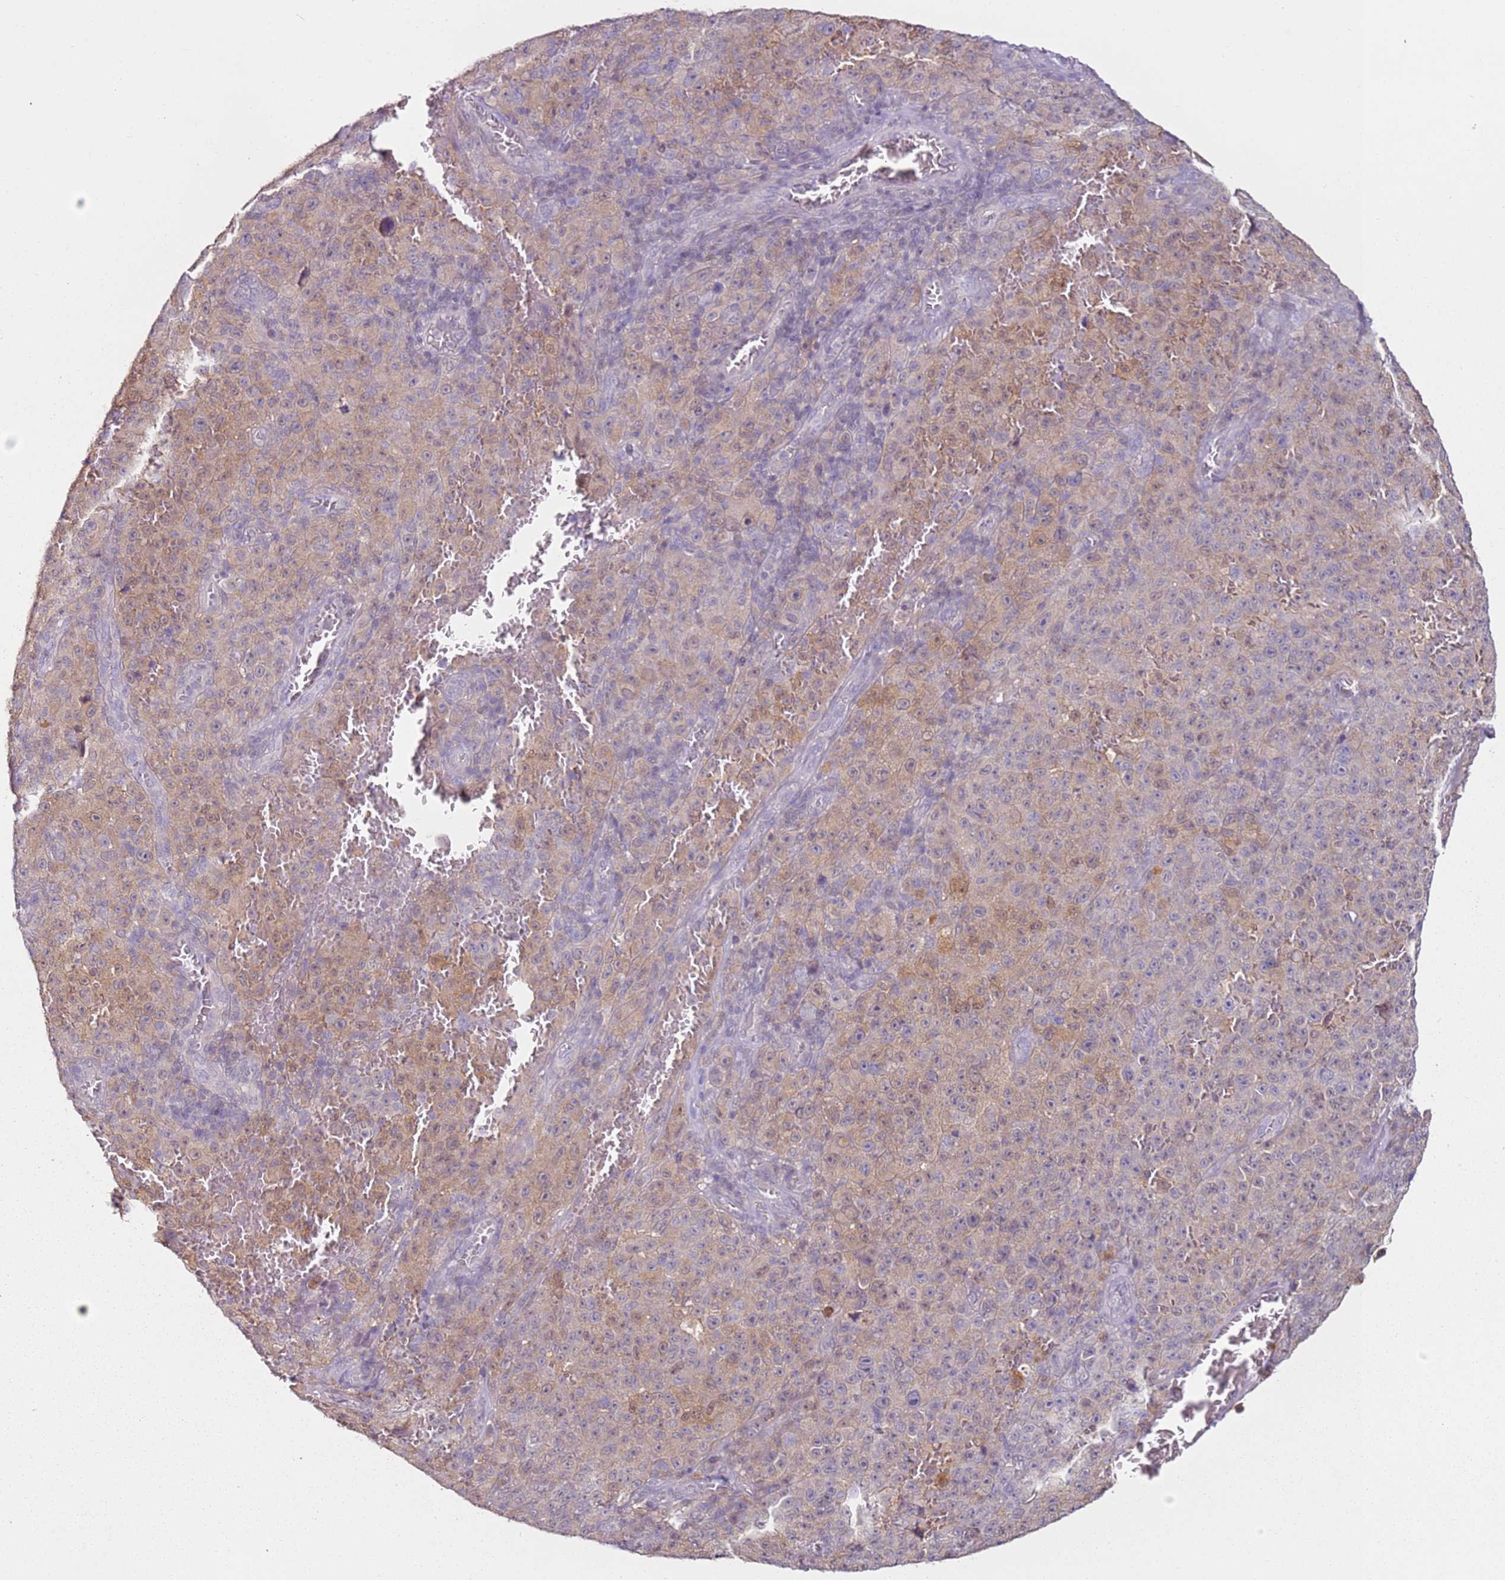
{"staining": {"intensity": "weak", "quantity": ">75%", "location": "cytoplasmic/membranous"}, "tissue": "melanoma", "cell_type": "Tumor cells", "image_type": "cancer", "snomed": [{"axis": "morphology", "description": "Malignant melanoma, NOS"}, {"axis": "topography", "description": "Skin"}], "caption": "Weak cytoplasmic/membranous positivity is seen in about >75% of tumor cells in melanoma.", "gene": "MDH1", "patient": {"sex": "female", "age": 82}}